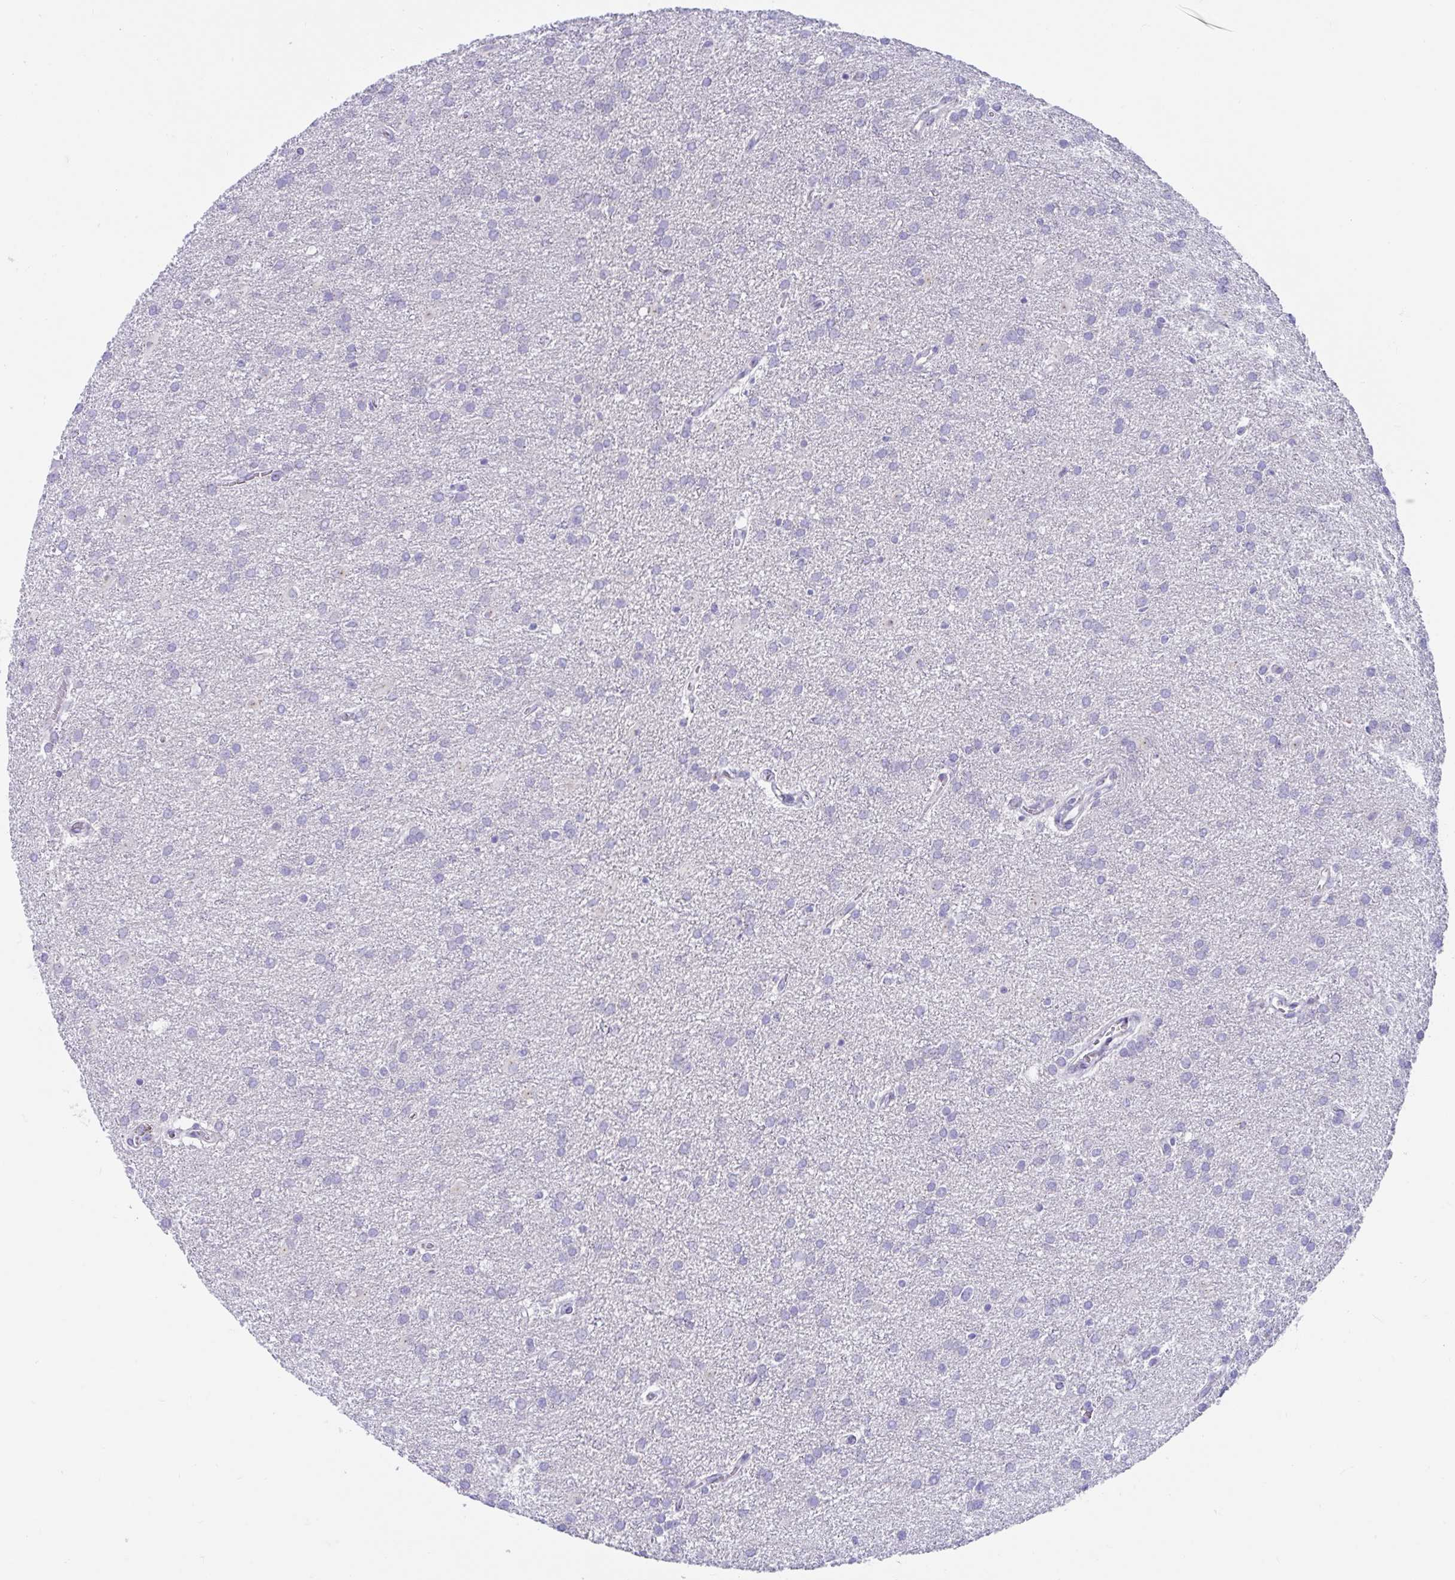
{"staining": {"intensity": "negative", "quantity": "none", "location": "none"}, "tissue": "glioma", "cell_type": "Tumor cells", "image_type": "cancer", "snomed": [{"axis": "morphology", "description": "Glioma, malignant, Low grade"}, {"axis": "topography", "description": "Brain"}], "caption": "DAB (3,3'-diaminobenzidine) immunohistochemical staining of malignant low-grade glioma demonstrates no significant expression in tumor cells.", "gene": "TTC30B", "patient": {"sex": "female", "age": 32}}